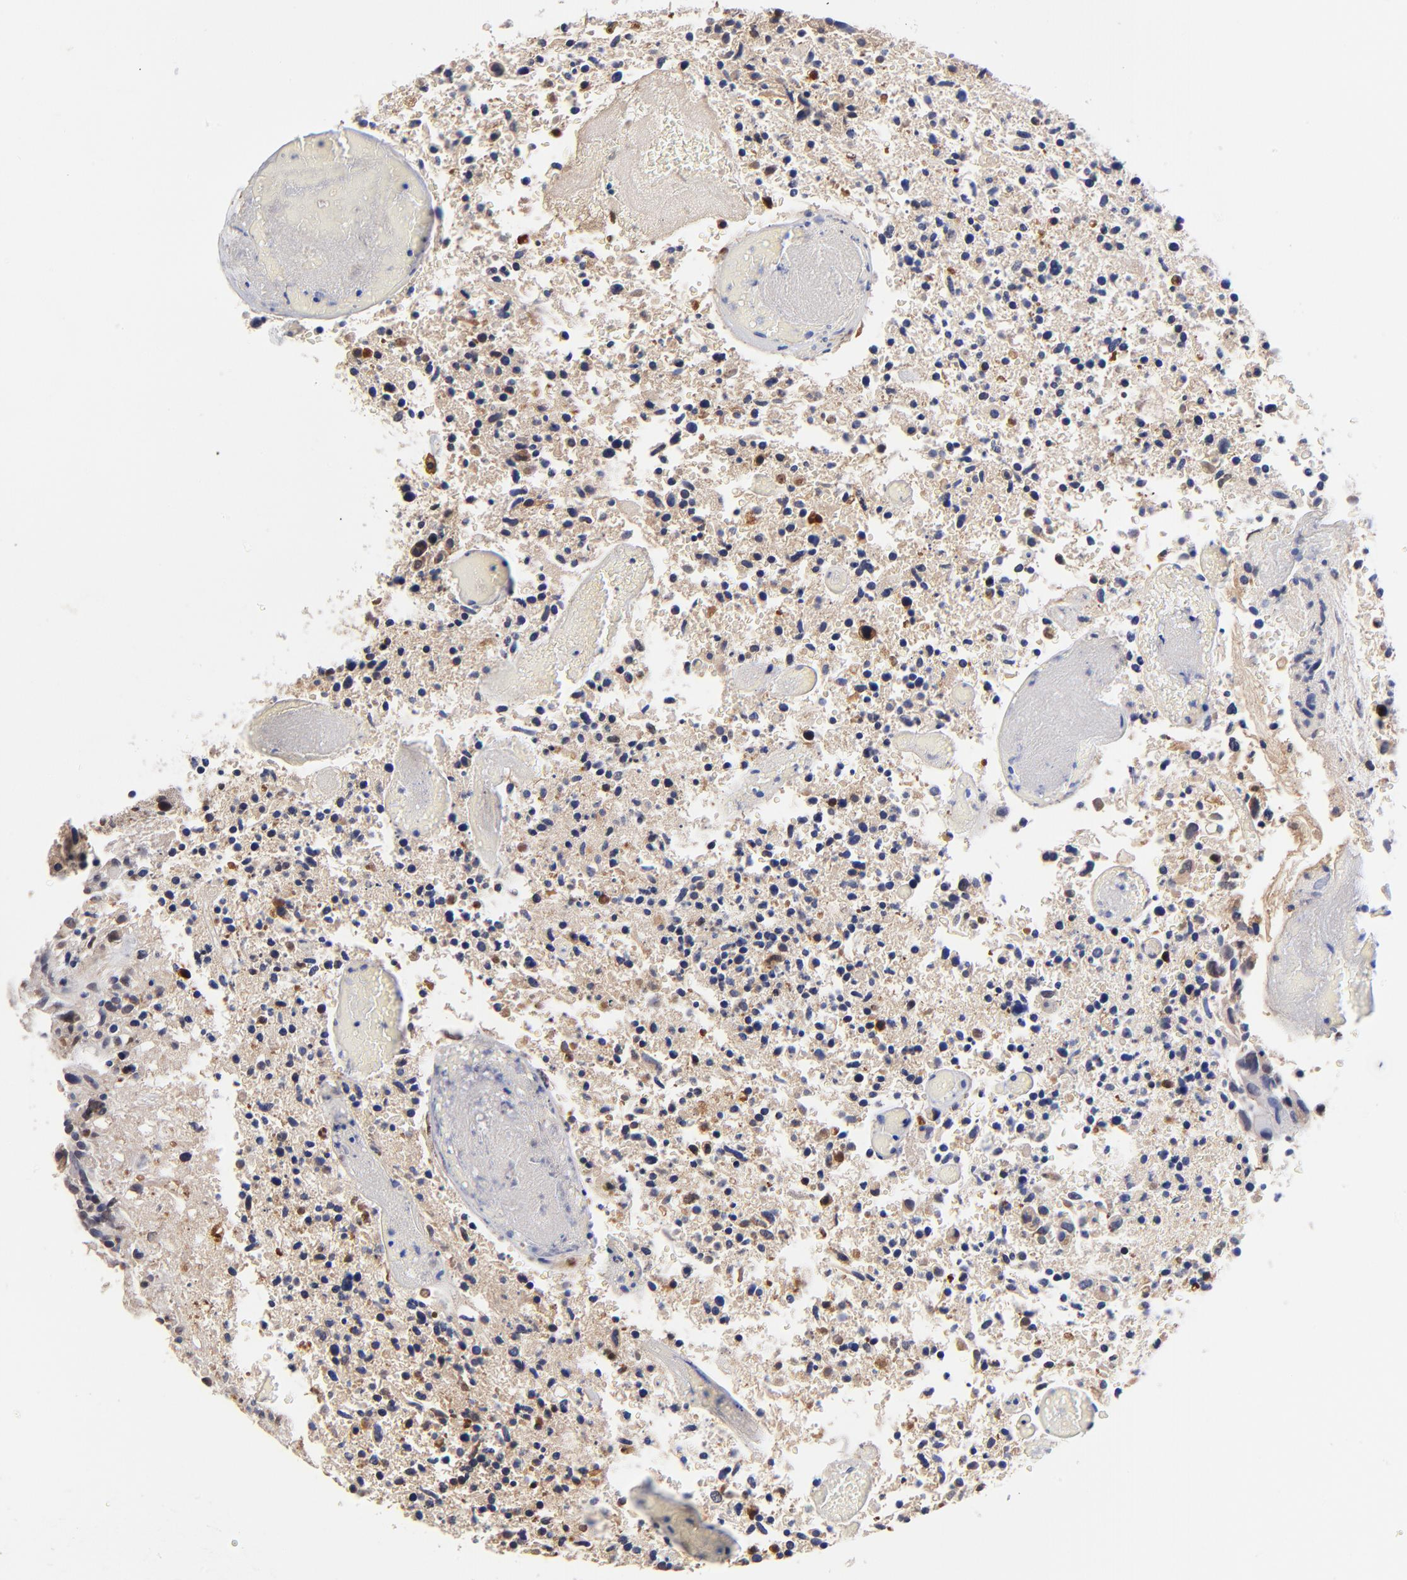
{"staining": {"intensity": "negative", "quantity": "none", "location": "none"}, "tissue": "glioma", "cell_type": "Tumor cells", "image_type": "cancer", "snomed": [{"axis": "morphology", "description": "Glioma, malignant, High grade"}, {"axis": "topography", "description": "Brain"}], "caption": "Tumor cells are negative for brown protein staining in malignant glioma (high-grade). (DAB (3,3'-diaminobenzidine) IHC visualized using brightfield microscopy, high magnification).", "gene": "DCTPP1", "patient": {"sex": "male", "age": 72}}